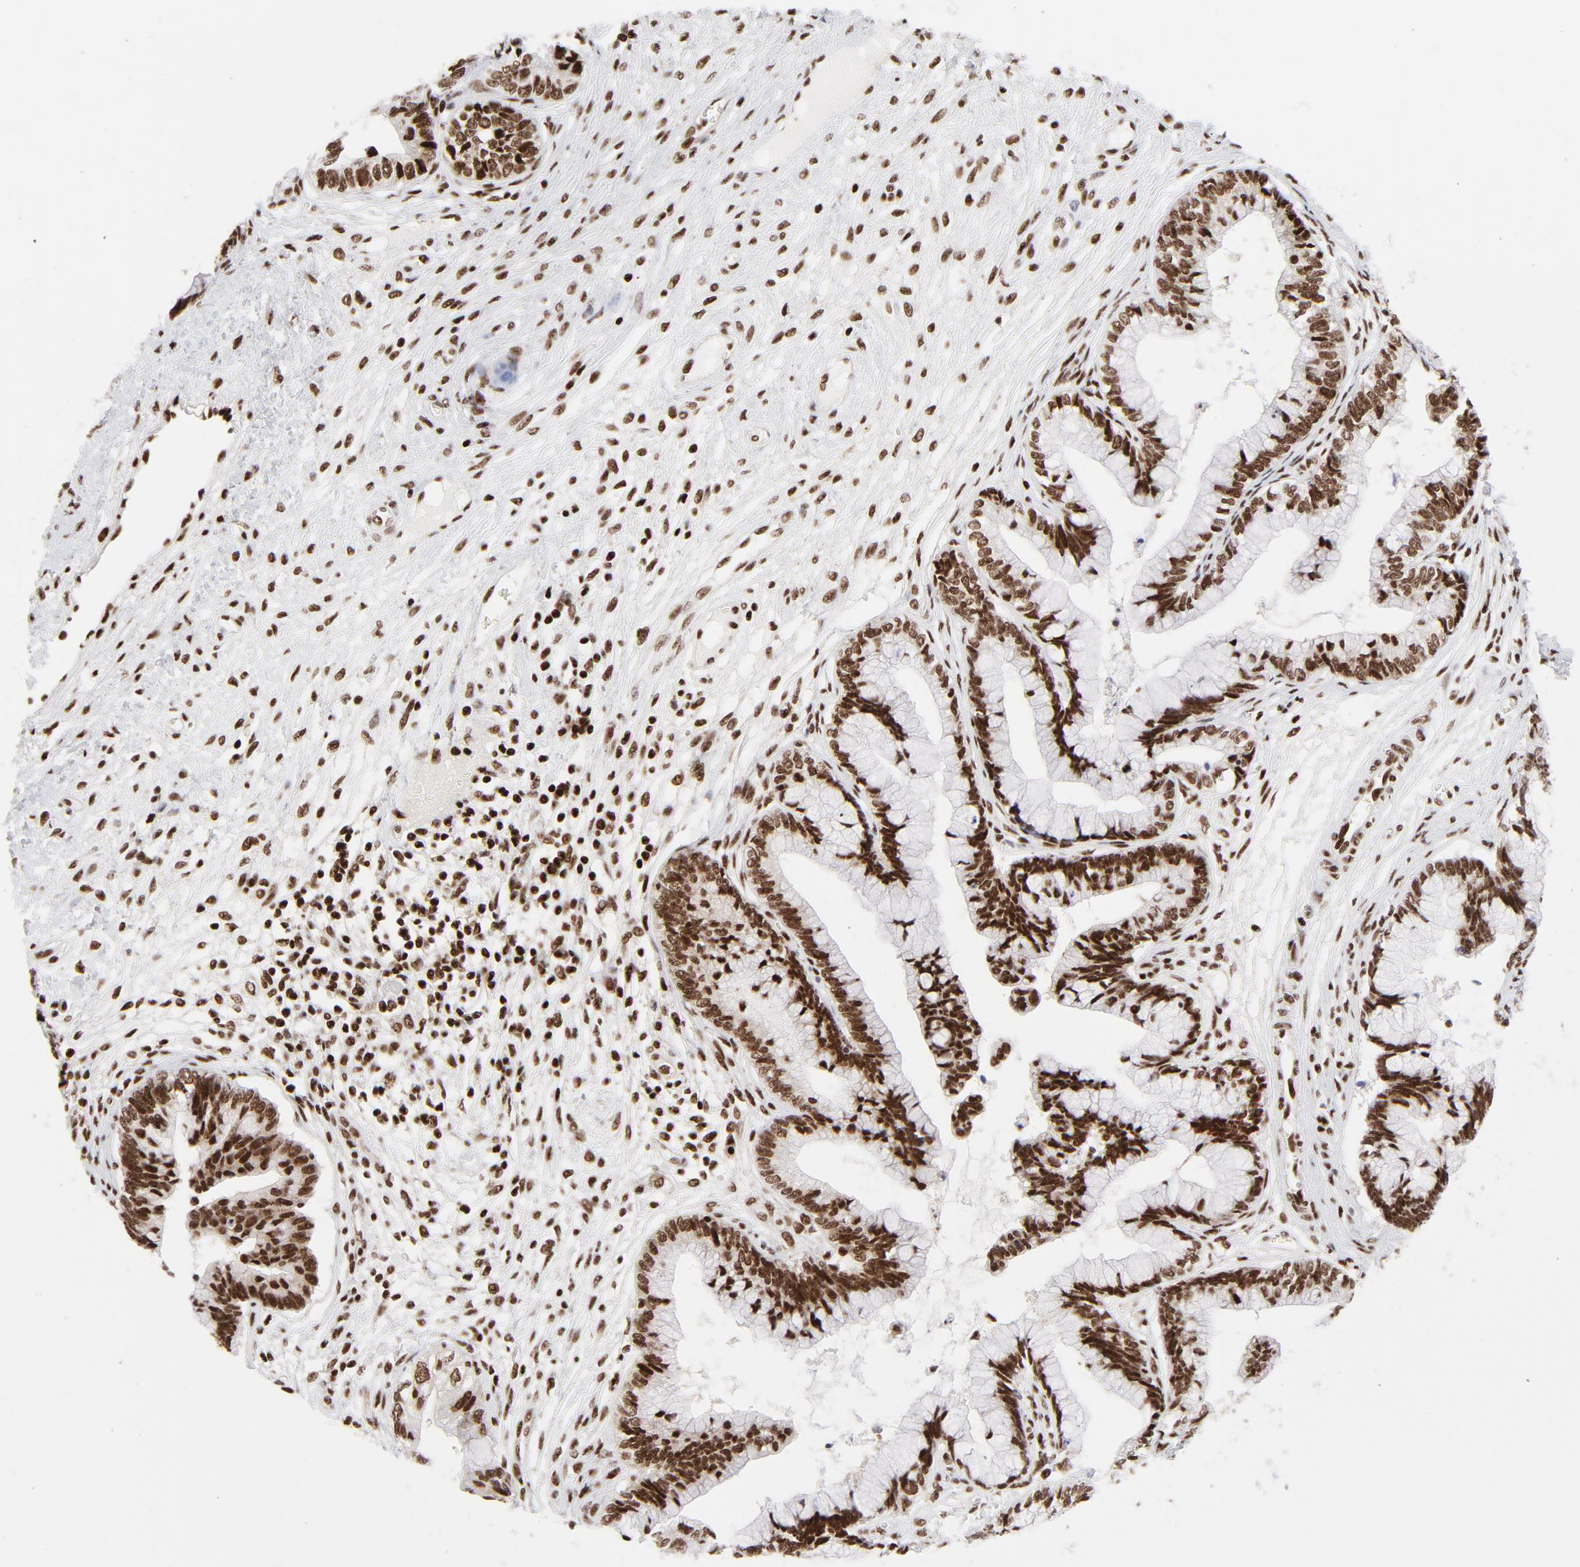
{"staining": {"intensity": "strong", "quantity": ">75%", "location": "nuclear"}, "tissue": "cervical cancer", "cell_type": "Tumor cells", "image_type": "cancer", "snomed": [{"axis": "morphology", "description": "Adenocarcinoma, NOS"}, {"axis": "topography", "description": "Cervix"}], "caption": "Strong nuclear staining is present in approximately >75% of tumor cells in adenocarcinoma (cervical).", "gene": "NFYB", "patient": {"sex": "female", "age": 44}}